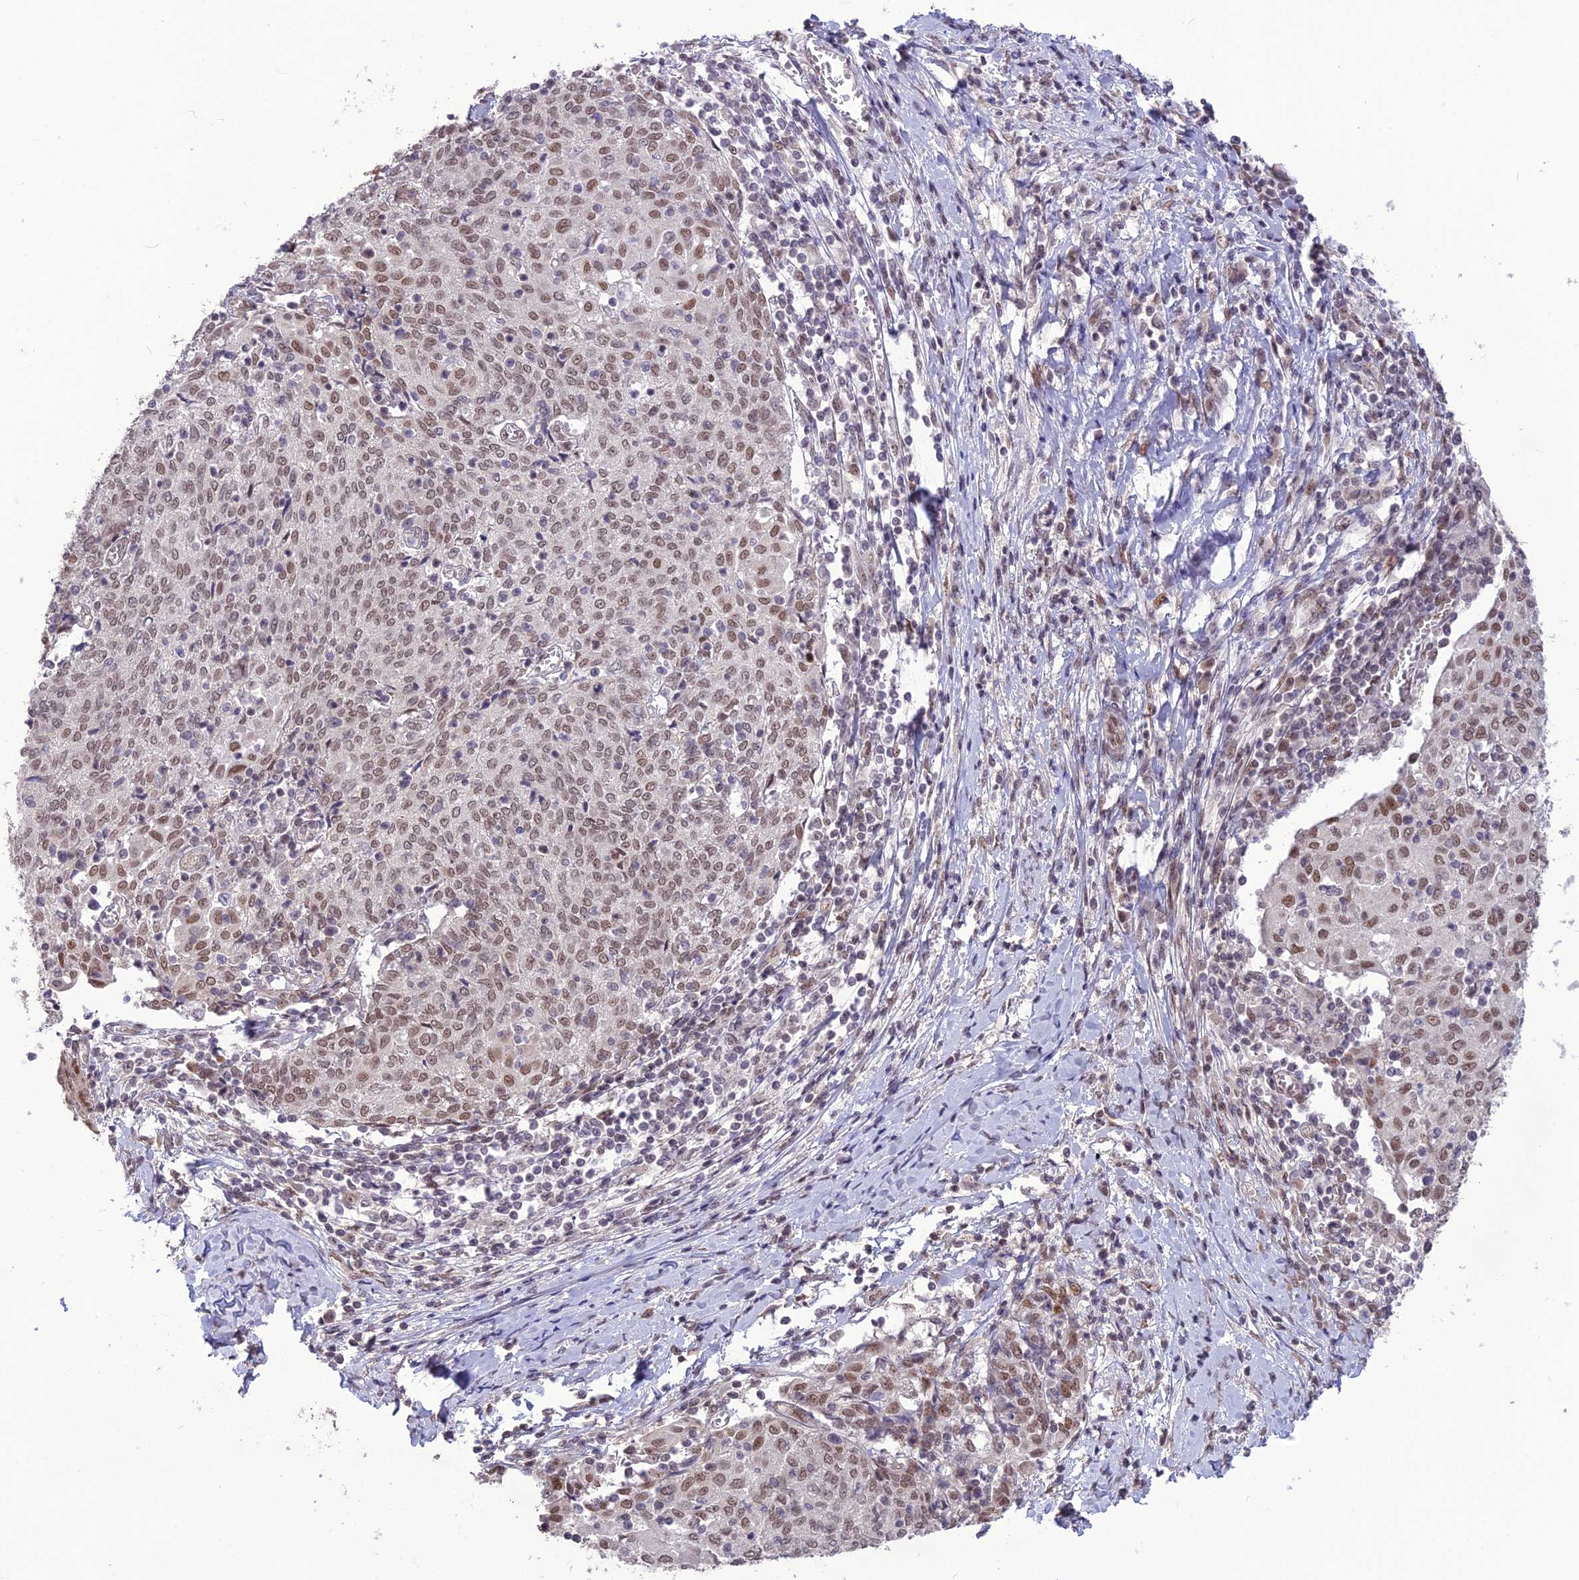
{"staining": {"intensity": "weak", "quantity": ">75%", "location": "nuclear"}, "tissue": "cervical cancer", "cell_type": "Tumor cells", "image_type": "cancer", "snomed": [{"axis": "morphology", "description": "Squamous cell carcinoma, NOS"}, {"axis": "topography", "description": "Cervix"}], "caption": "An immunohistochemistry (IHC) micrograph of tumor tissue is shown. Protein staining in brown shows weak nuclear positivity in cervical cancer within tumor cells. Using DAB (3,3'-diaminobenzidine) (brown) and hematoxylin (blue) stains, captured at high magnification using brightfield microscopy.", "gene": "DIS3", "patient": {"sex": "female", "age": 52}}